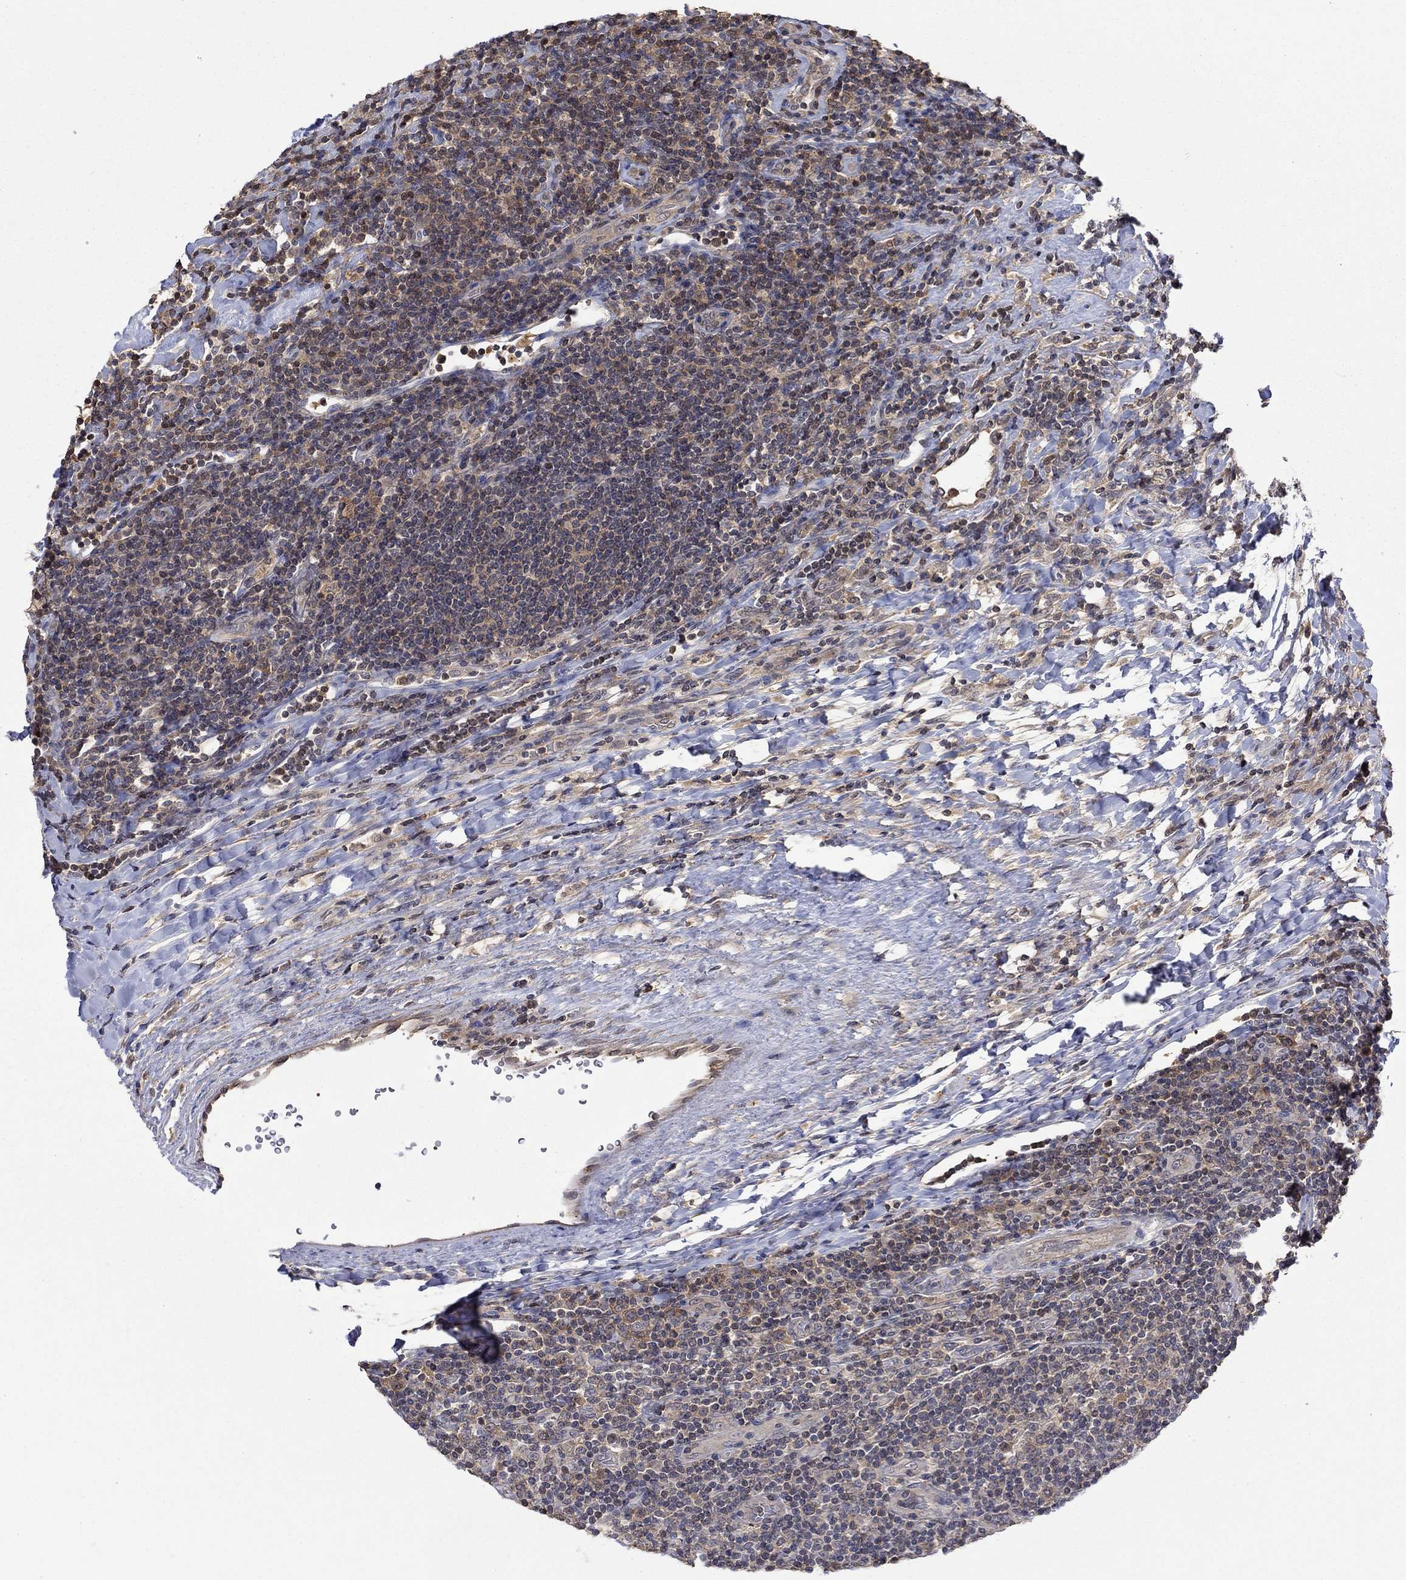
{"staining": {"intensity": "negative", "quantity": "none", "location": "none"}, "tissue": "lymphoma", "cell_type": "Tumor cells", "image_type": "cancer", "snomed": [{"axis": "morphology", "description": "Hodgkin's disease, NOS"}, {"axis": "topography", "description": "Lymph node"}], "caption": "An image of human Hodgkin's disease is negative for staining in tumor cells.", "gene": "RNF114", "patient": {"sex": "male", "age": 40}}